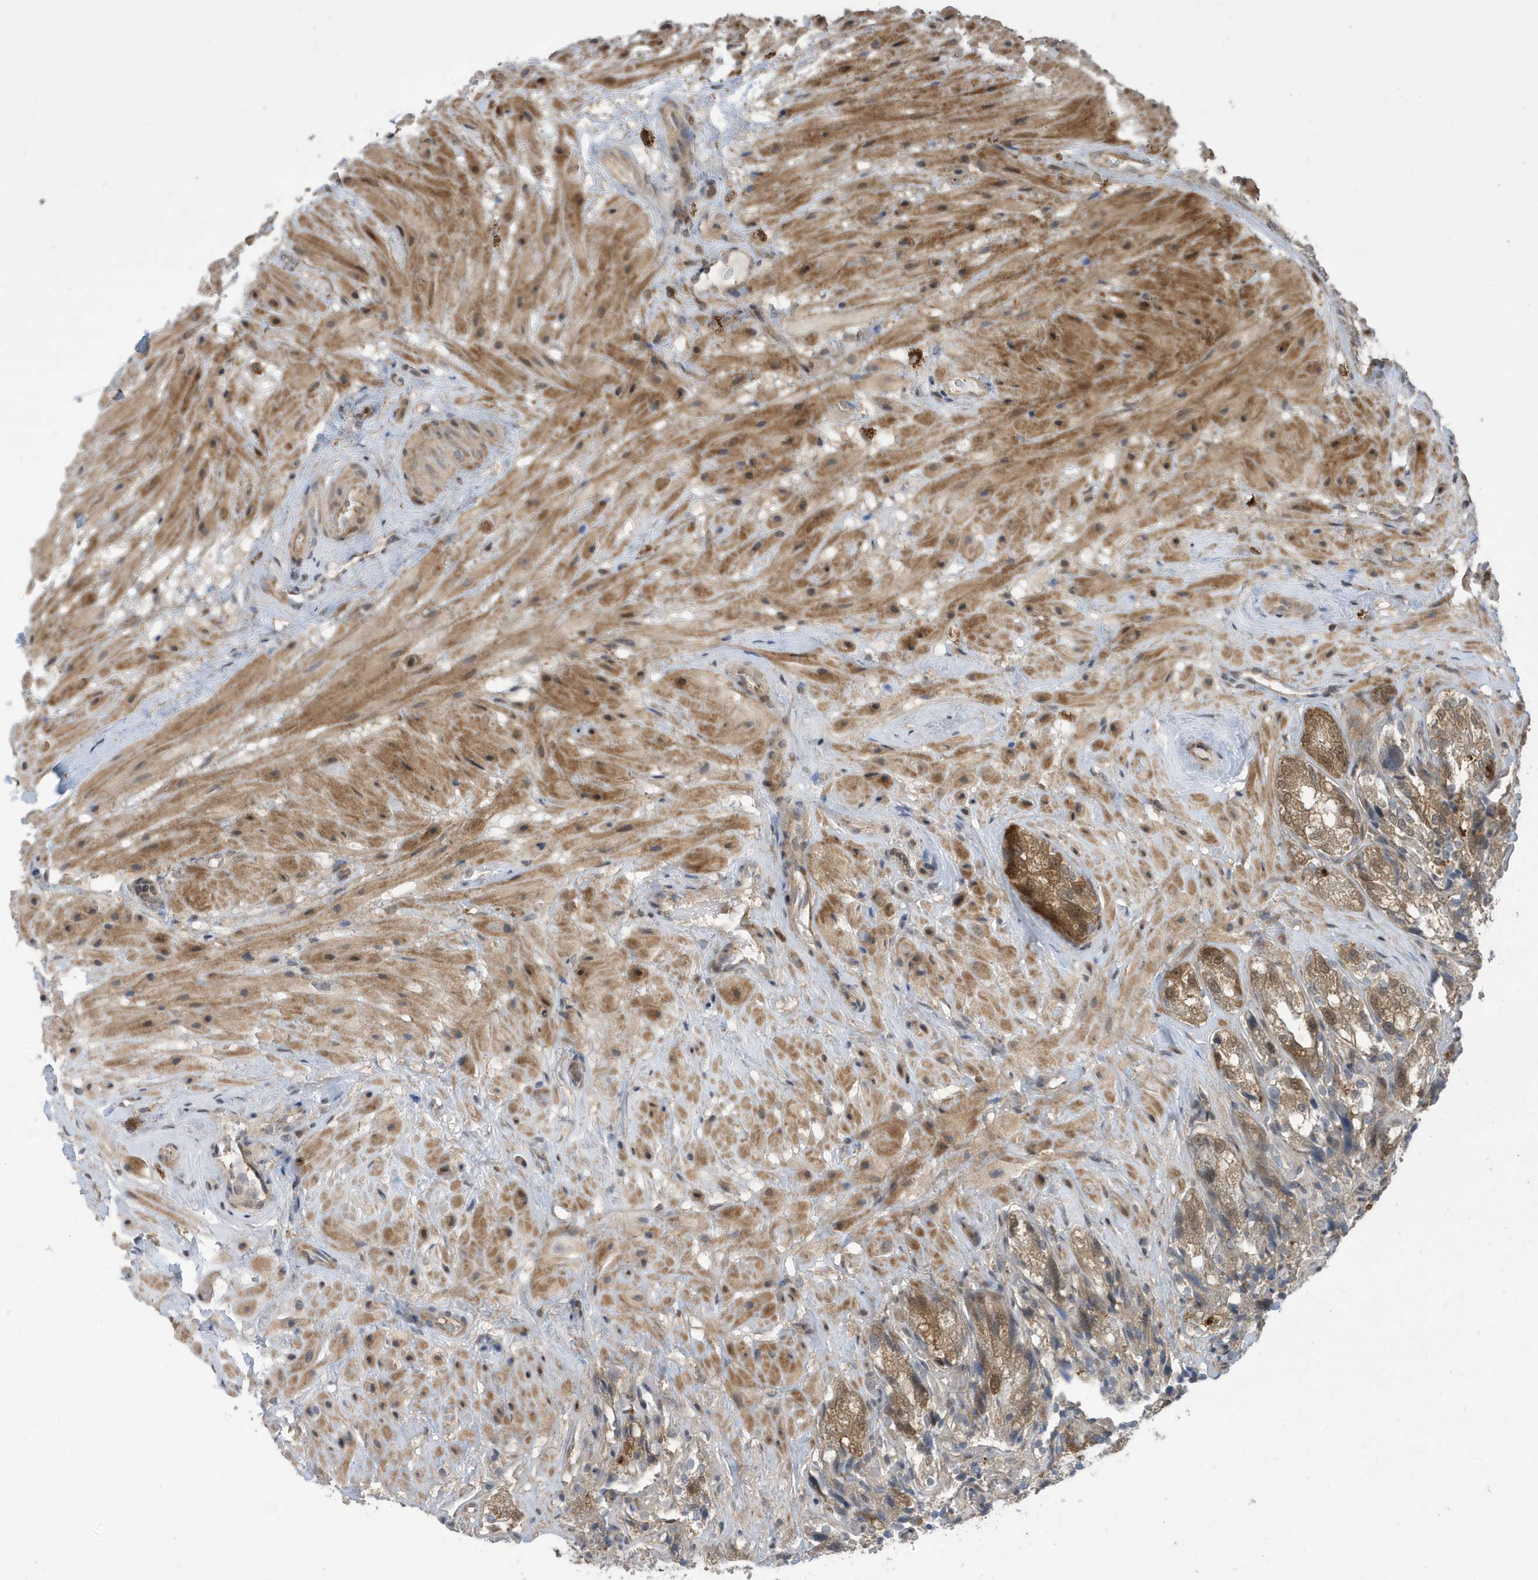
{"staining": {"intensity": "moderate", "quantity": ">75%", "location": "cytoplasmic/membranous,nuclear"}, "tissue": "seminal vesicle", "cell_type": "Glandular cells", "image_type": "normal", "snomed": [{"axis": "morphology", "description": "Normal tissue, NOS"}, {"axis": "topography", "description": "Seminal veicle"}, {"axis": "topography", "description": "Peripheral nerve tissue"}], "caption": "Immunohistochemical staining of normal seminal vesicle displays >75% levels of moderate cytoplasmic/membranous,nuclear protein staining in approximately >75% of glandular cells.", "gene": "UBQLN1", "patient": {"sex": "male", "age": 63}}